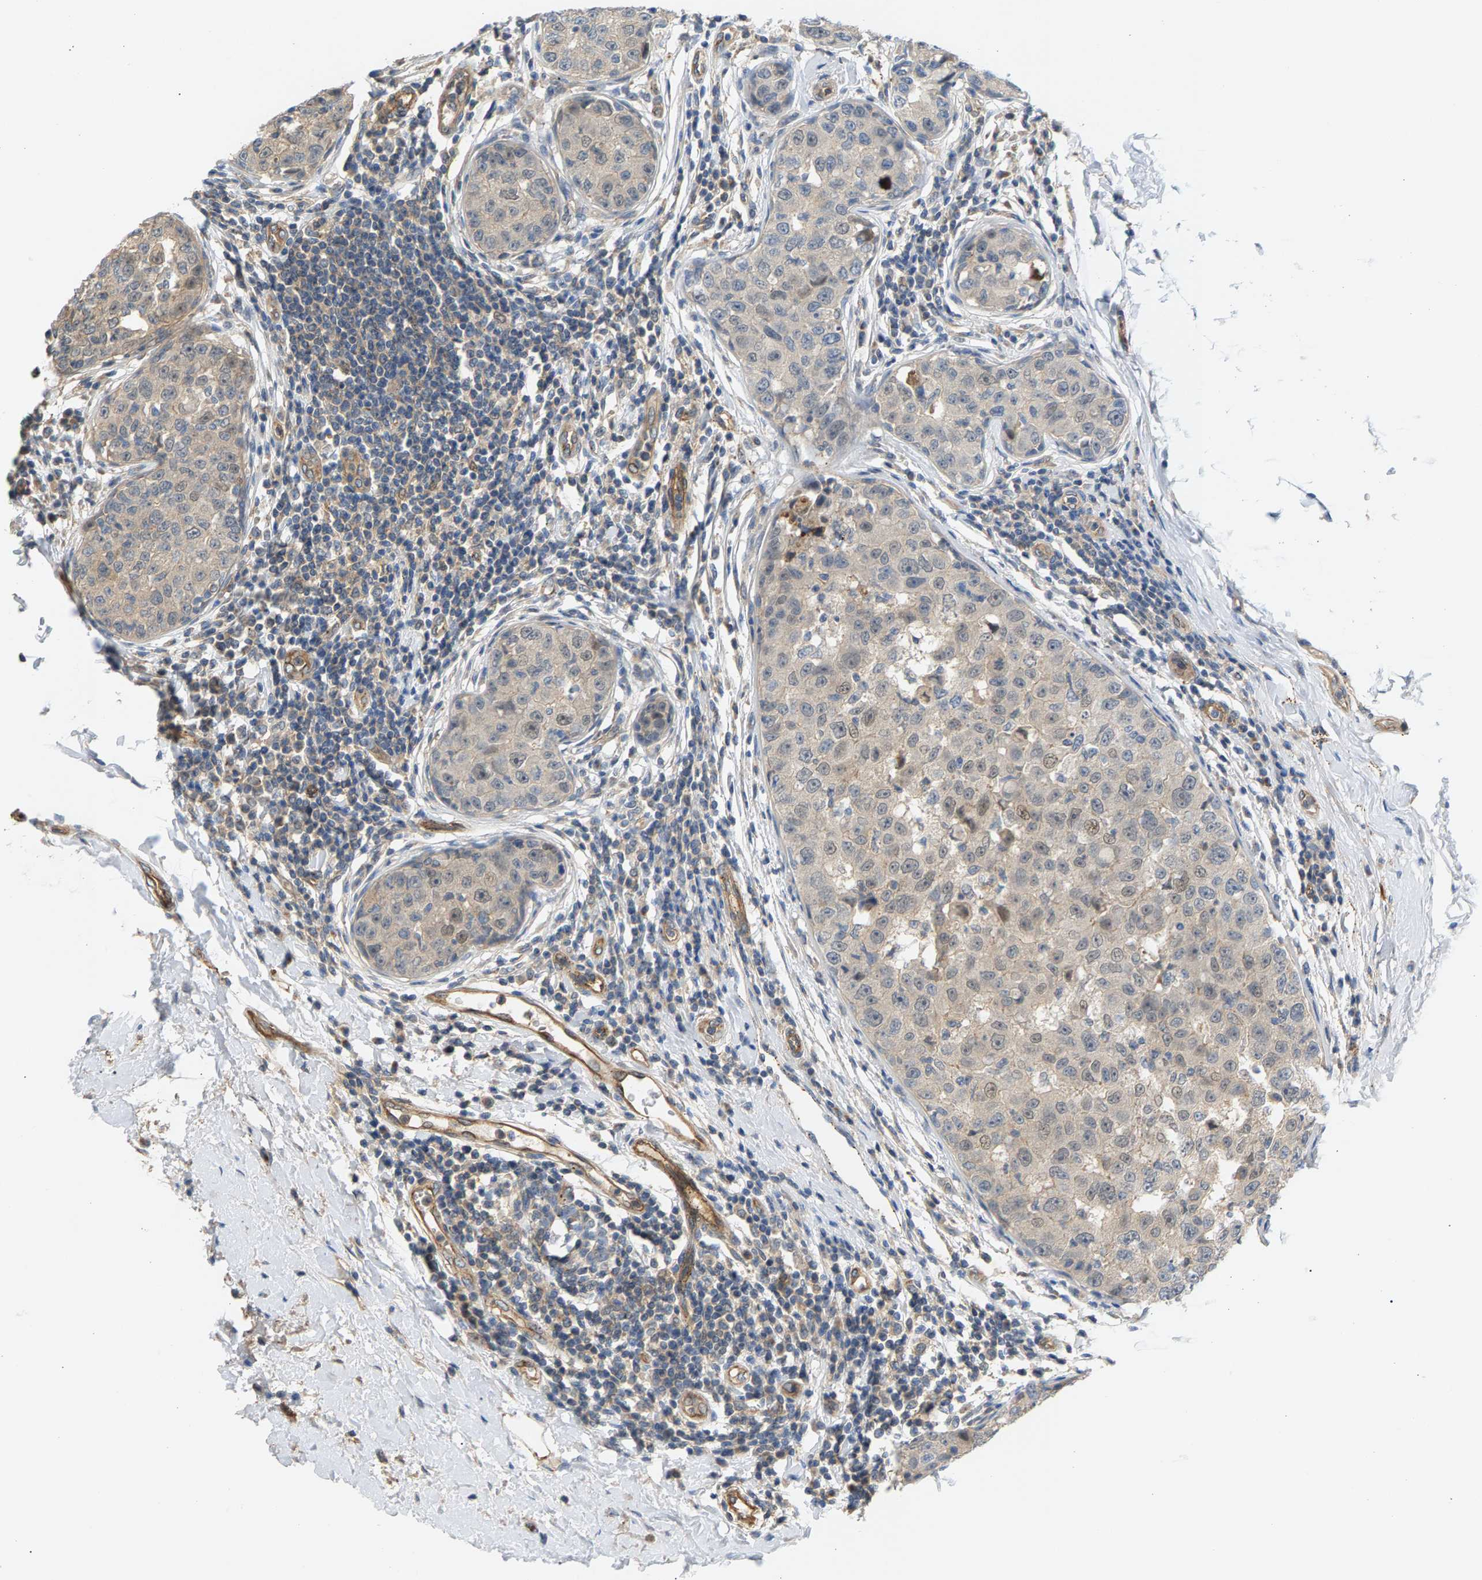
{"staining": {"intensity": "weak", "quantity": "25%-75%", "location": "nuclear"}, "tissue": "breast cancer", "cell_type": "Tumor cells", "image_type": "cancer", "snomed": [{"axis": "morphology", "description": "Duct carcinoma"}, {"axis": "topography", "description": "Breast"}], "caption": "Immunohistochemistry of breast cancer (infiltrating ductal carcinoma) shows low levels of weak nuclear staining in approximately 25%-75% of tumor cells. The staining is performed using DAB (3,3'-diaminobenzidine) brown chromogen to label protein expression. The nuclei are counter-stained blue using hematoxylin.", "gene": "KRTAP27-1", "patient": {"sex": "female", "age": 27}}